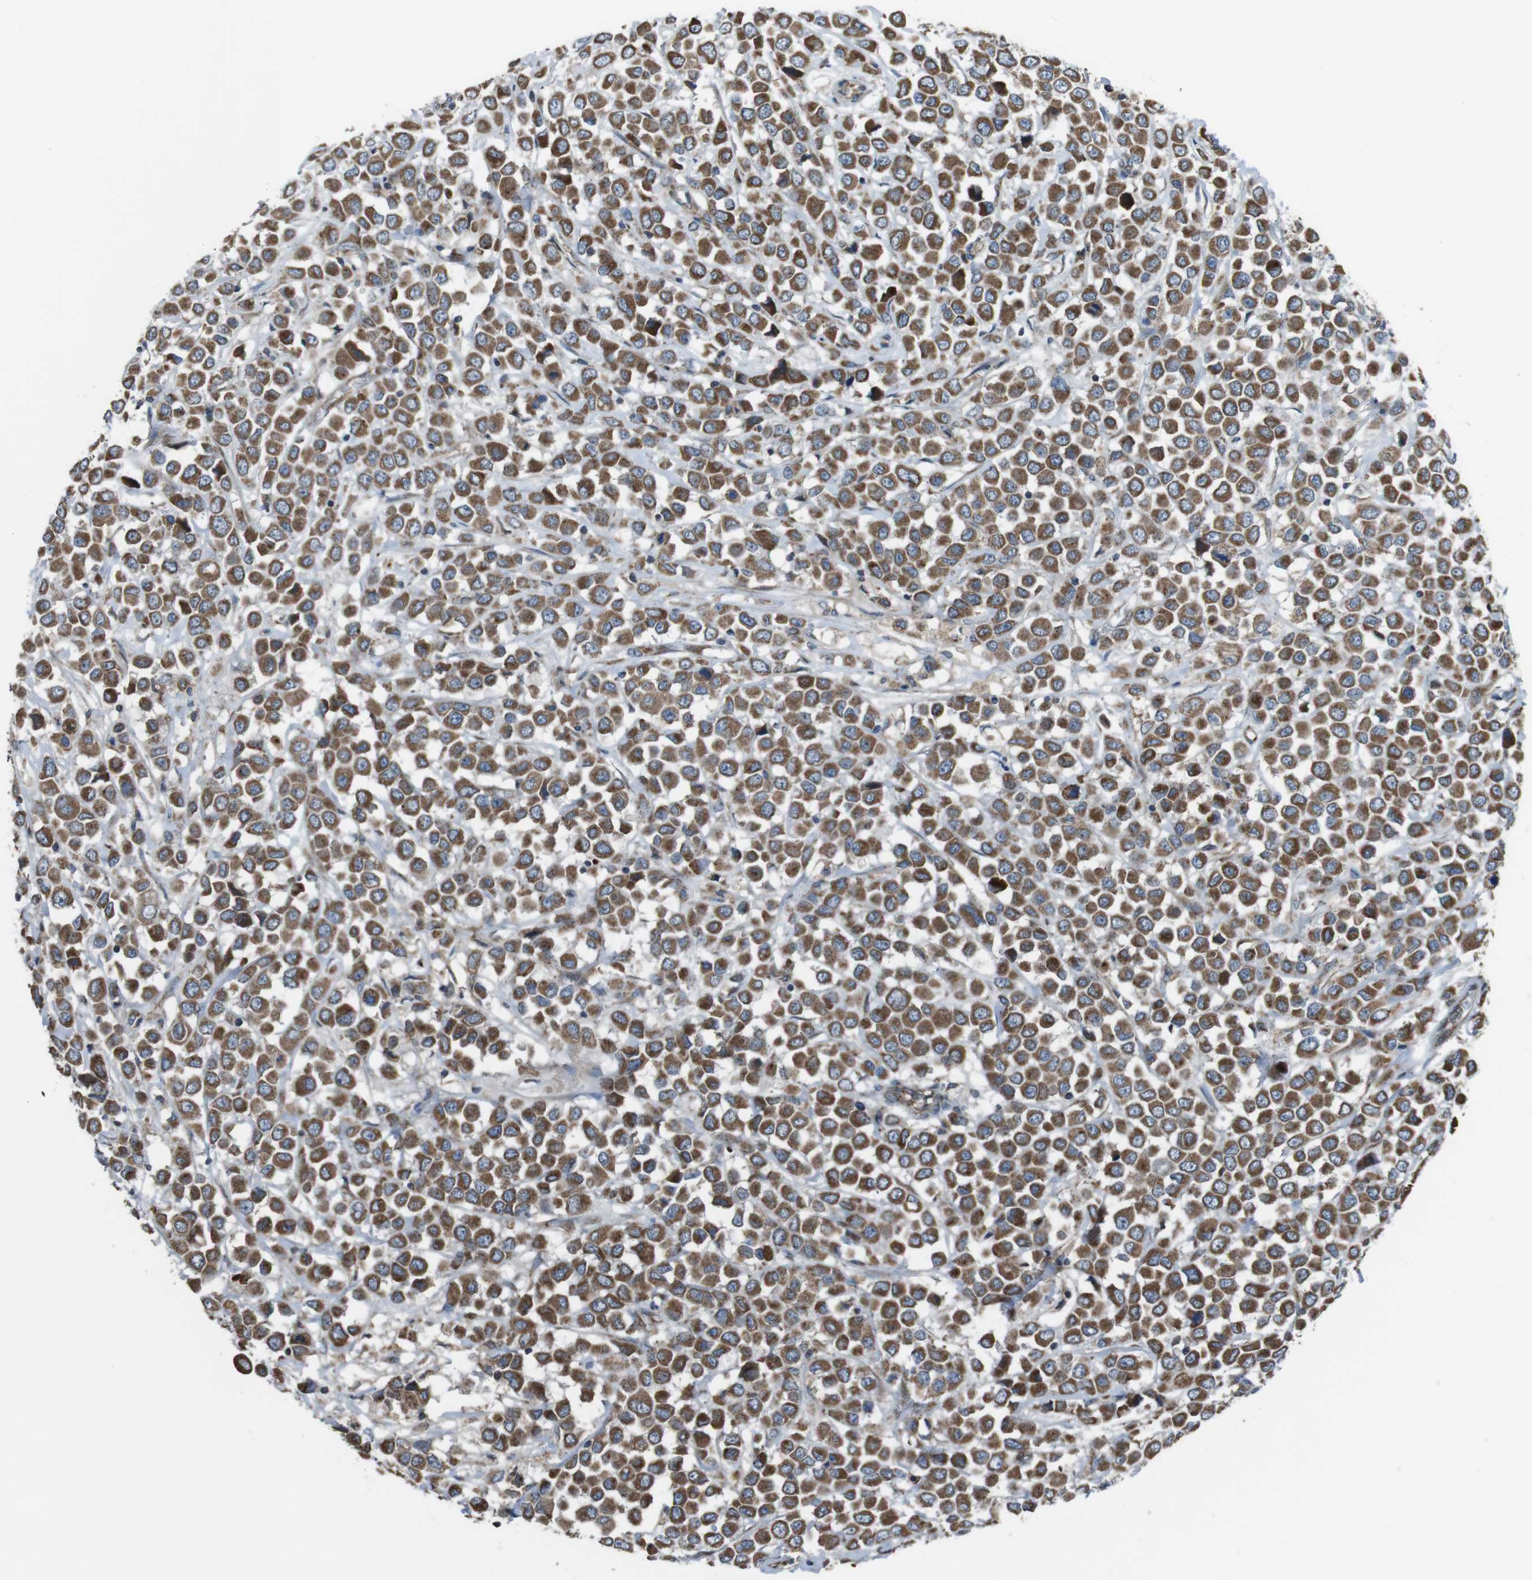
{"staining": {"intensity": "strong", "quantity": ">75%", "location": "cytoplasmic/membranous"}, "tissue": "breast cancer", "cell_type": "Tumor cells", "image_type": "cancer", "snomed": [{"axis": "morphology", "description": "Duct carcinoma"}, {"axis": "topography", "description": "Breast"}], "caption": "Immunohistochemistry staining of infiltrating ductal carcinoma (breast), which shows high levels of strong cytoplasmic/membranous expression in approximately >75% of tumor cells indicating strong cytoplasmic/membranous protein positivity. The staining was performed using DAB (3,3'-diaminobenzidine) (brown) for protein detection and nuclei were counterstained in hematoxylin (blue).", "gene": "GIMAP8", "patient": {"sex": "female", "age": 61}}